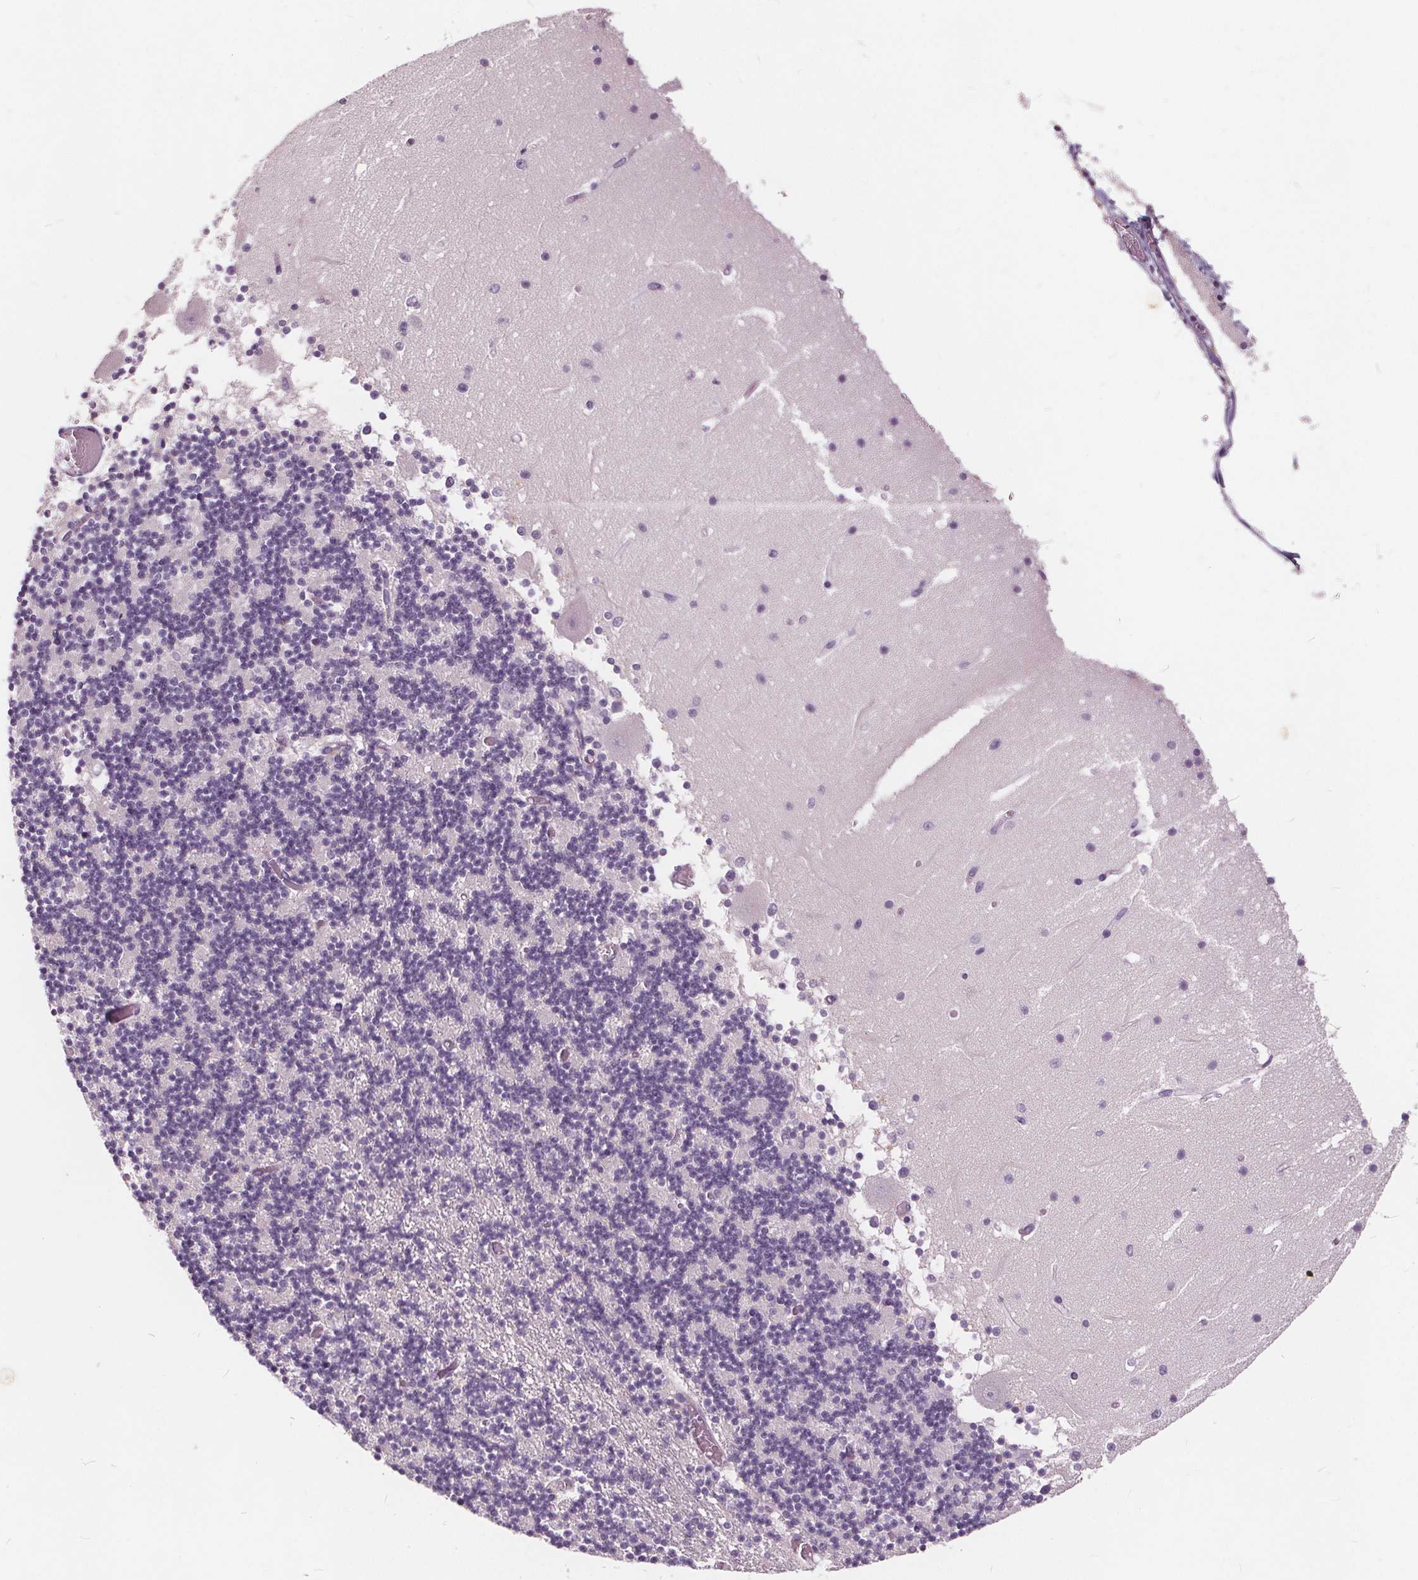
{"staining": {"intensity": "negative", "quantity": "none", "location": "none"}, "tissue": "cerebellum", "cell_type": "Cells in granular layer", "image_type": "normal", "snomed": [{"axis": "morphology", "description": "Normal tissue, NOS"}, {"axis": "topography", "description": "Cerebellum"}], "caption": "Cells in granular layer show no significant protein positivity in benign cerebellum. Brightfield microscopy of immunohistochemistry stained with DAB (3,3'-diaminobenzidine) (brown) and hematoxylin (blue), captured at high magnification.", "gene": "PLA2G2E", "patient": {"sex": "female", "age": 28}}